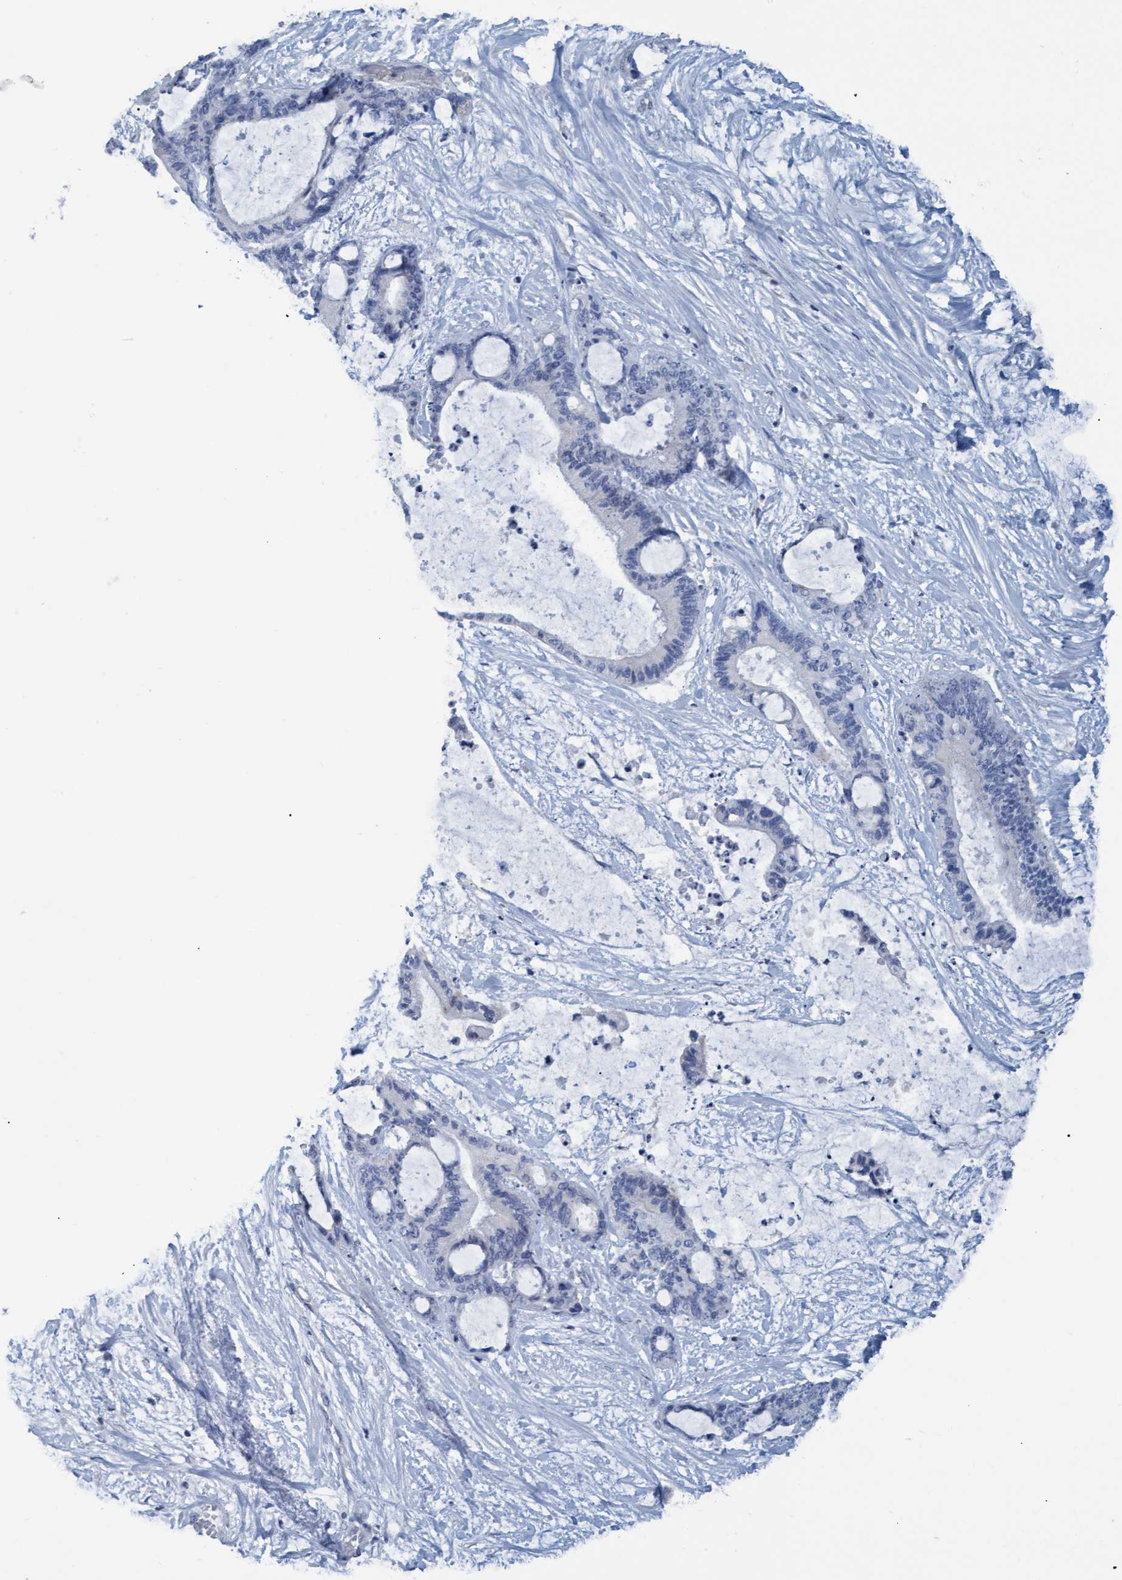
{"staining": {"intensity": "negative", "quantity": "none", "location": "none"}, "tissue": "liver cancer", "cell_type": "Tumor cells", "image_type": "cancer", "snomed": [{"axis": "morphology", "description": "Cholangiocarcinoma"}, {"axis": "topography", "description": "Liver"}], "caption": "IHC micrograph of neoplastic tissue: liver cancer stained with DAB shows no significant protein staining in tumor cells. (Stains: DAB (3,3'-diaminobenzidine) immunohistochemistry with hematoxylin counter stain, Microscopy: brightfield microscopy at high magnification).", "gene": "SSTR3", "patient": {"sex": "female", "age": 73}}